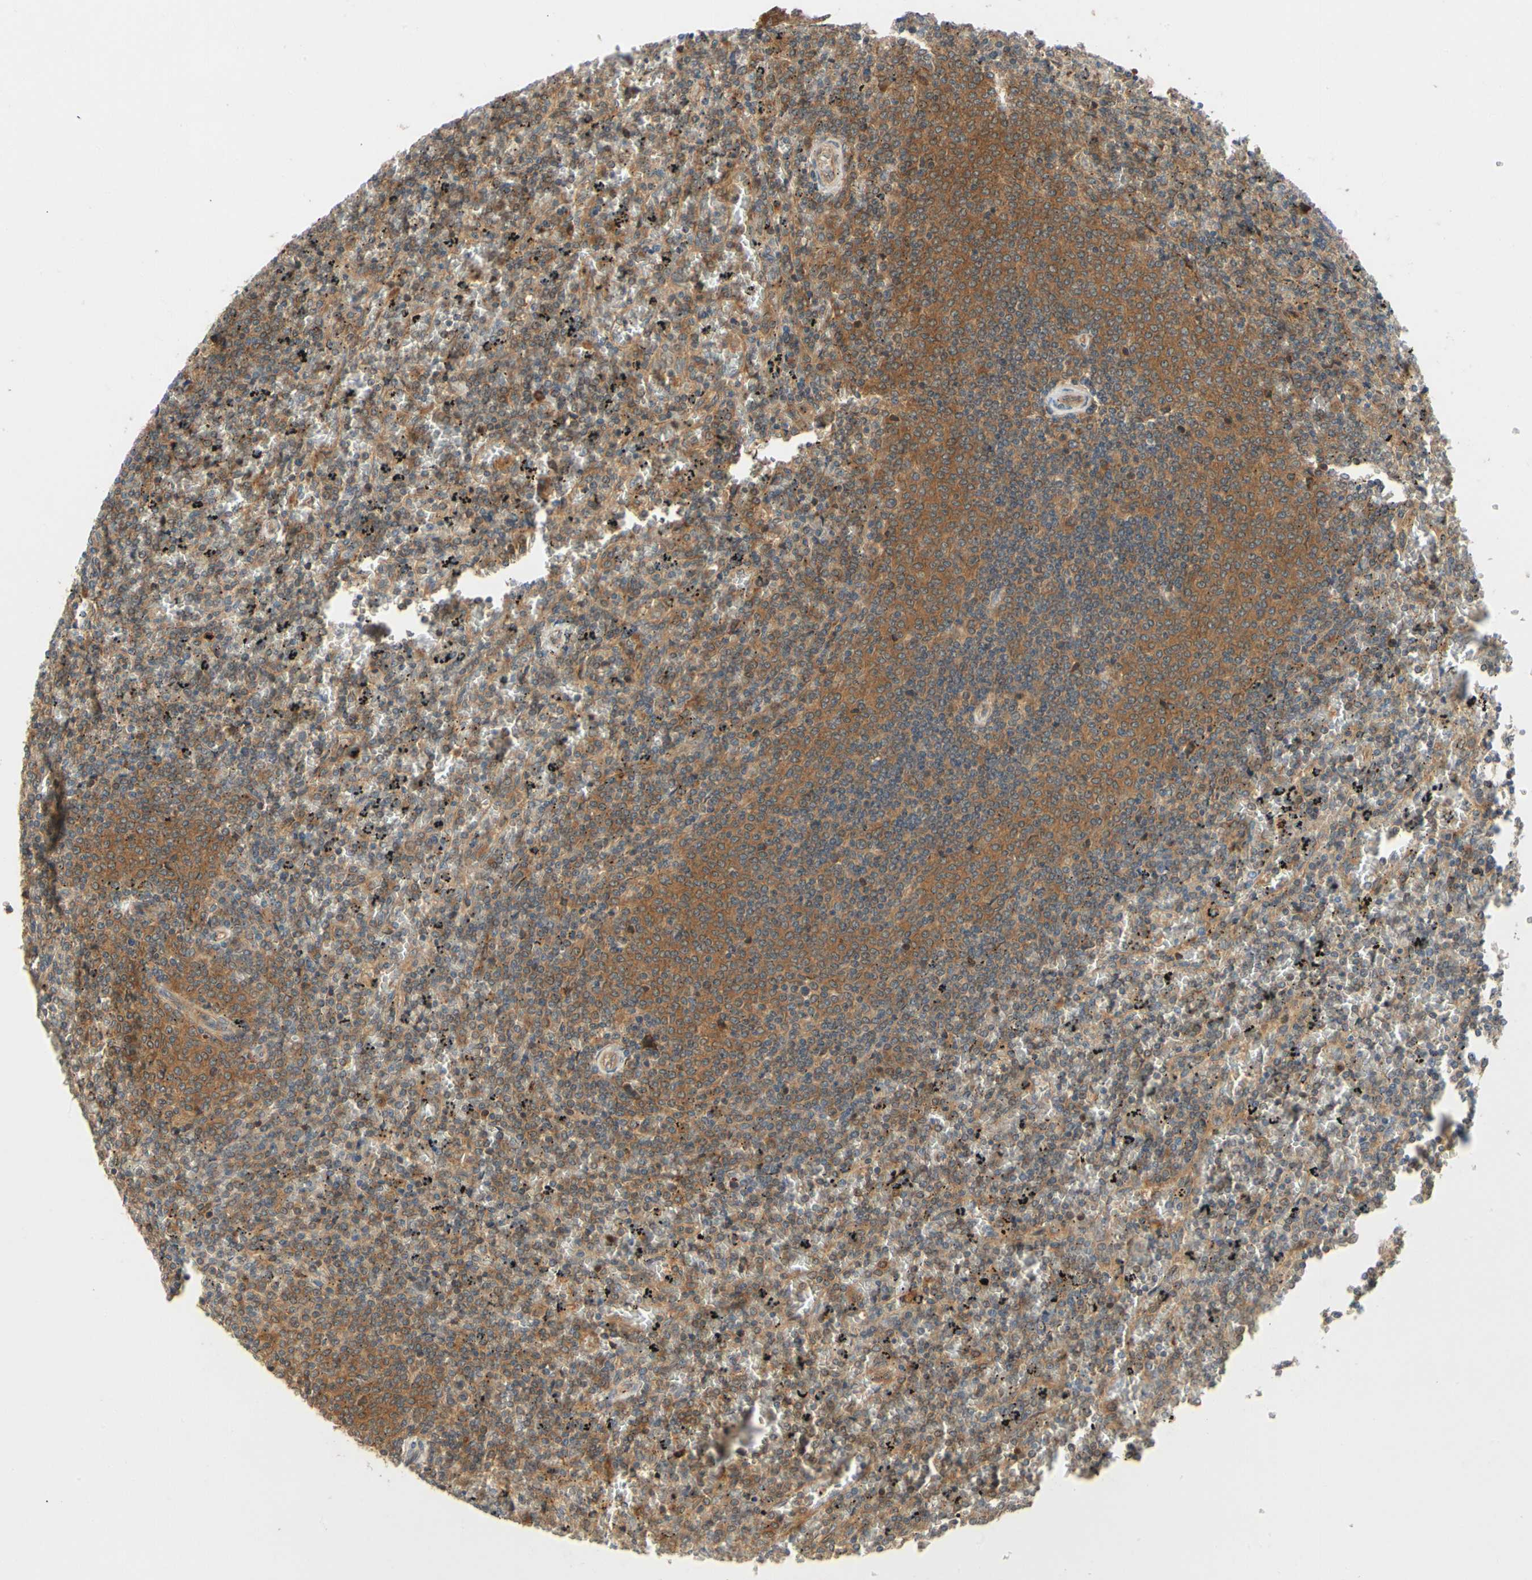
{"staining": {"intensity": "moderate", "quantity": ">75%", "location": "cytoplasmic/membranous"}, "tissue": "lymphoma", "cell_type": "Tumor cells", "image_type": "cancer", "snomed": [{"axis": "morphology", "description": "Malignant lymphoma, non-Hodgkin's type, Low grade"}, {"axis": "topography", "description": "Spleen"}], "caption": "Immunohistochemistry of human lymphoma reveals medium levels of moderate cytoplasmic/membranous positivity in approximately >75% of tumor cells.", "gene": "TDRP", "patient": {"sex": "female", "age": 77}}